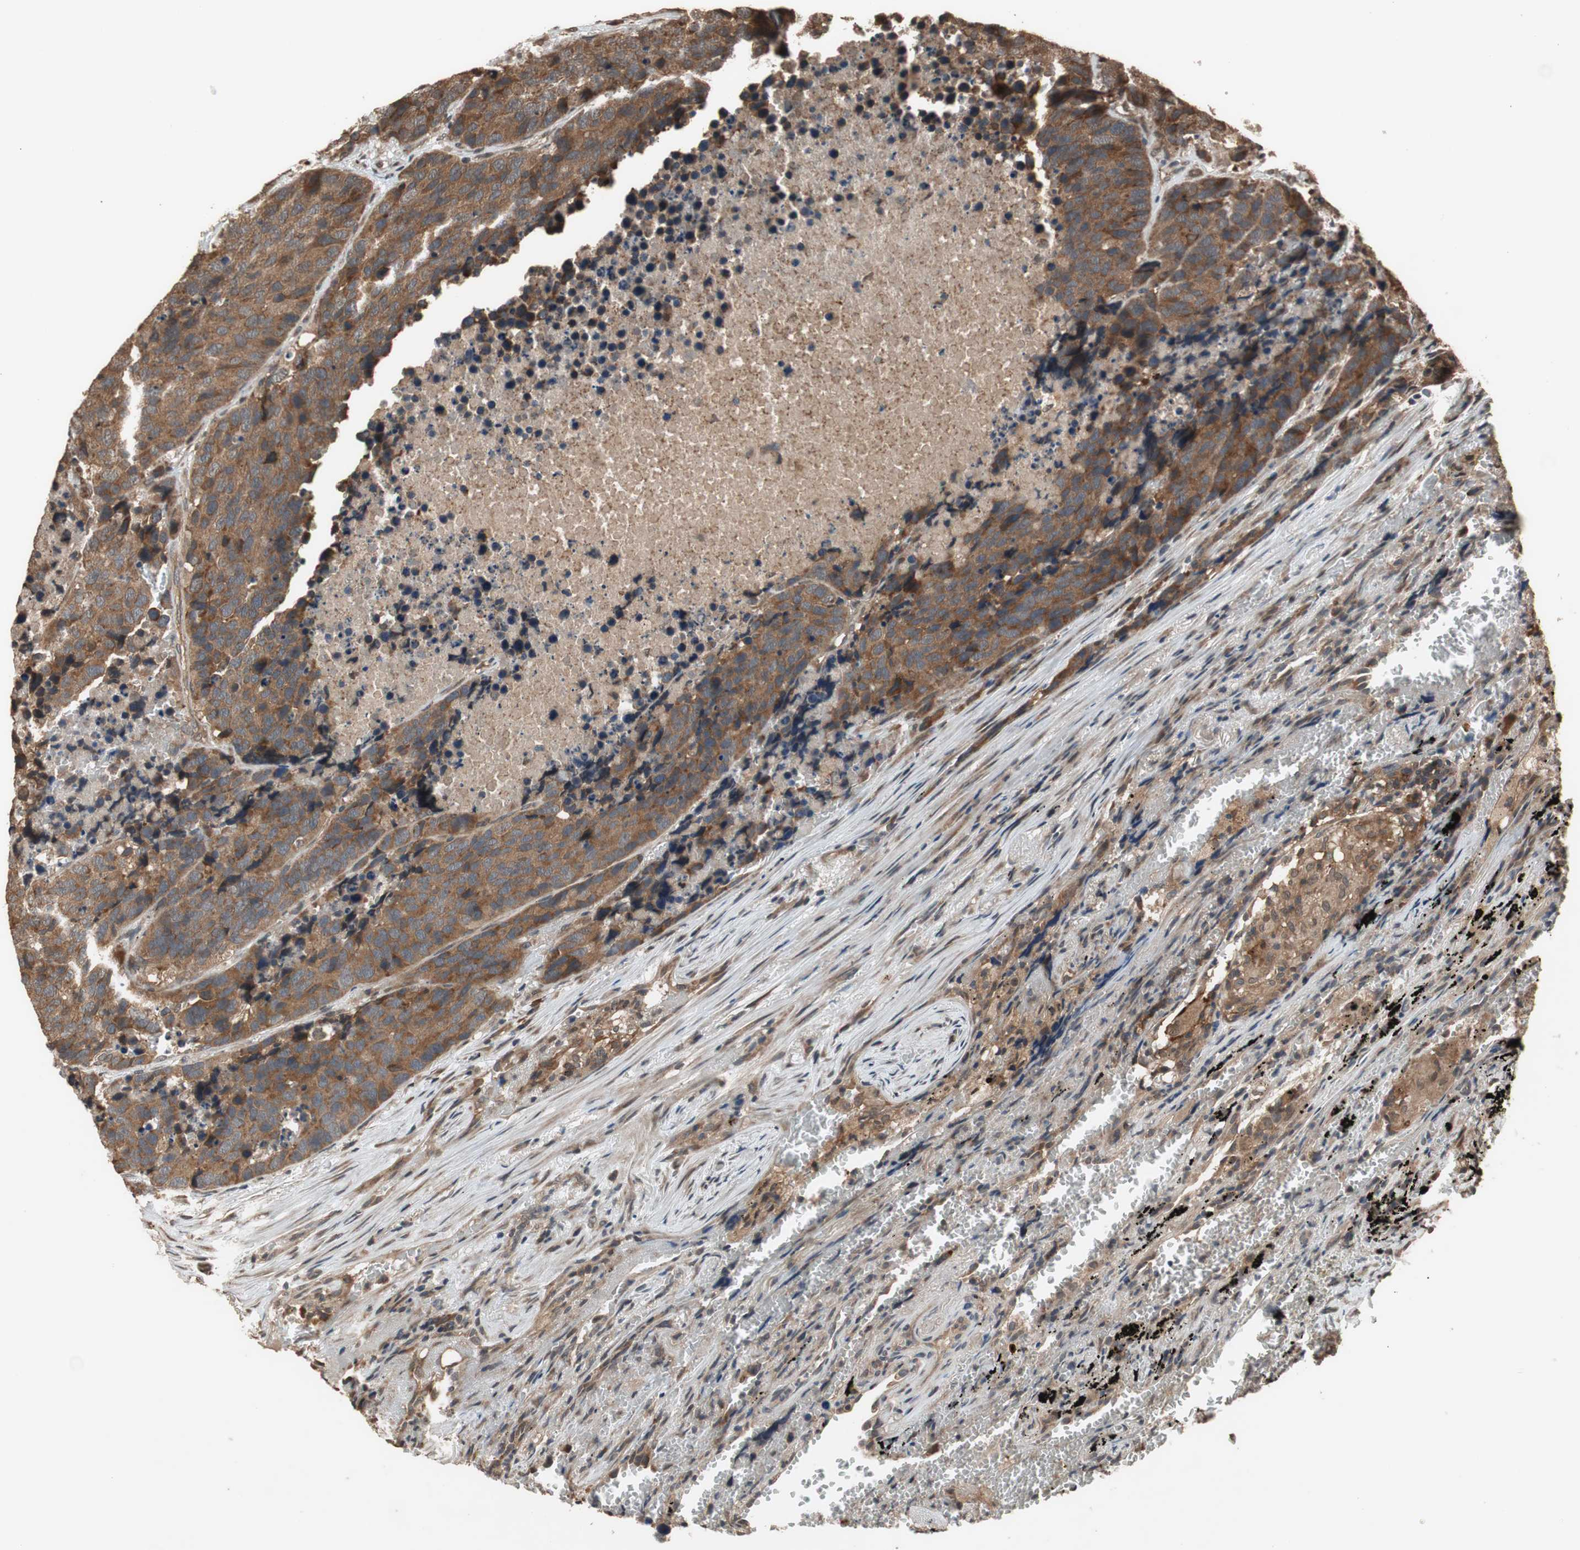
{"staining": {"intensity": "strong", "quantity": ">75%", "location": "cytoplasmic/membranous"}, "tissue": "carcinoid", "cell_type": "Tumor cells", "image_type": "cancer", "snomed": [{"axis": "morphology", "description": "Carcinoid, malignant, NOS"}, {"axis": "topography", "description": "Lung"}], "caption": "Human carcinoid (malignant) stained for a protein (brown) shows strong cytoplasmic/membranous positive positivity in about >75% of tumor cells.", "gene": "TMEM230", "patient": {"sex": "male", "age": 60}}